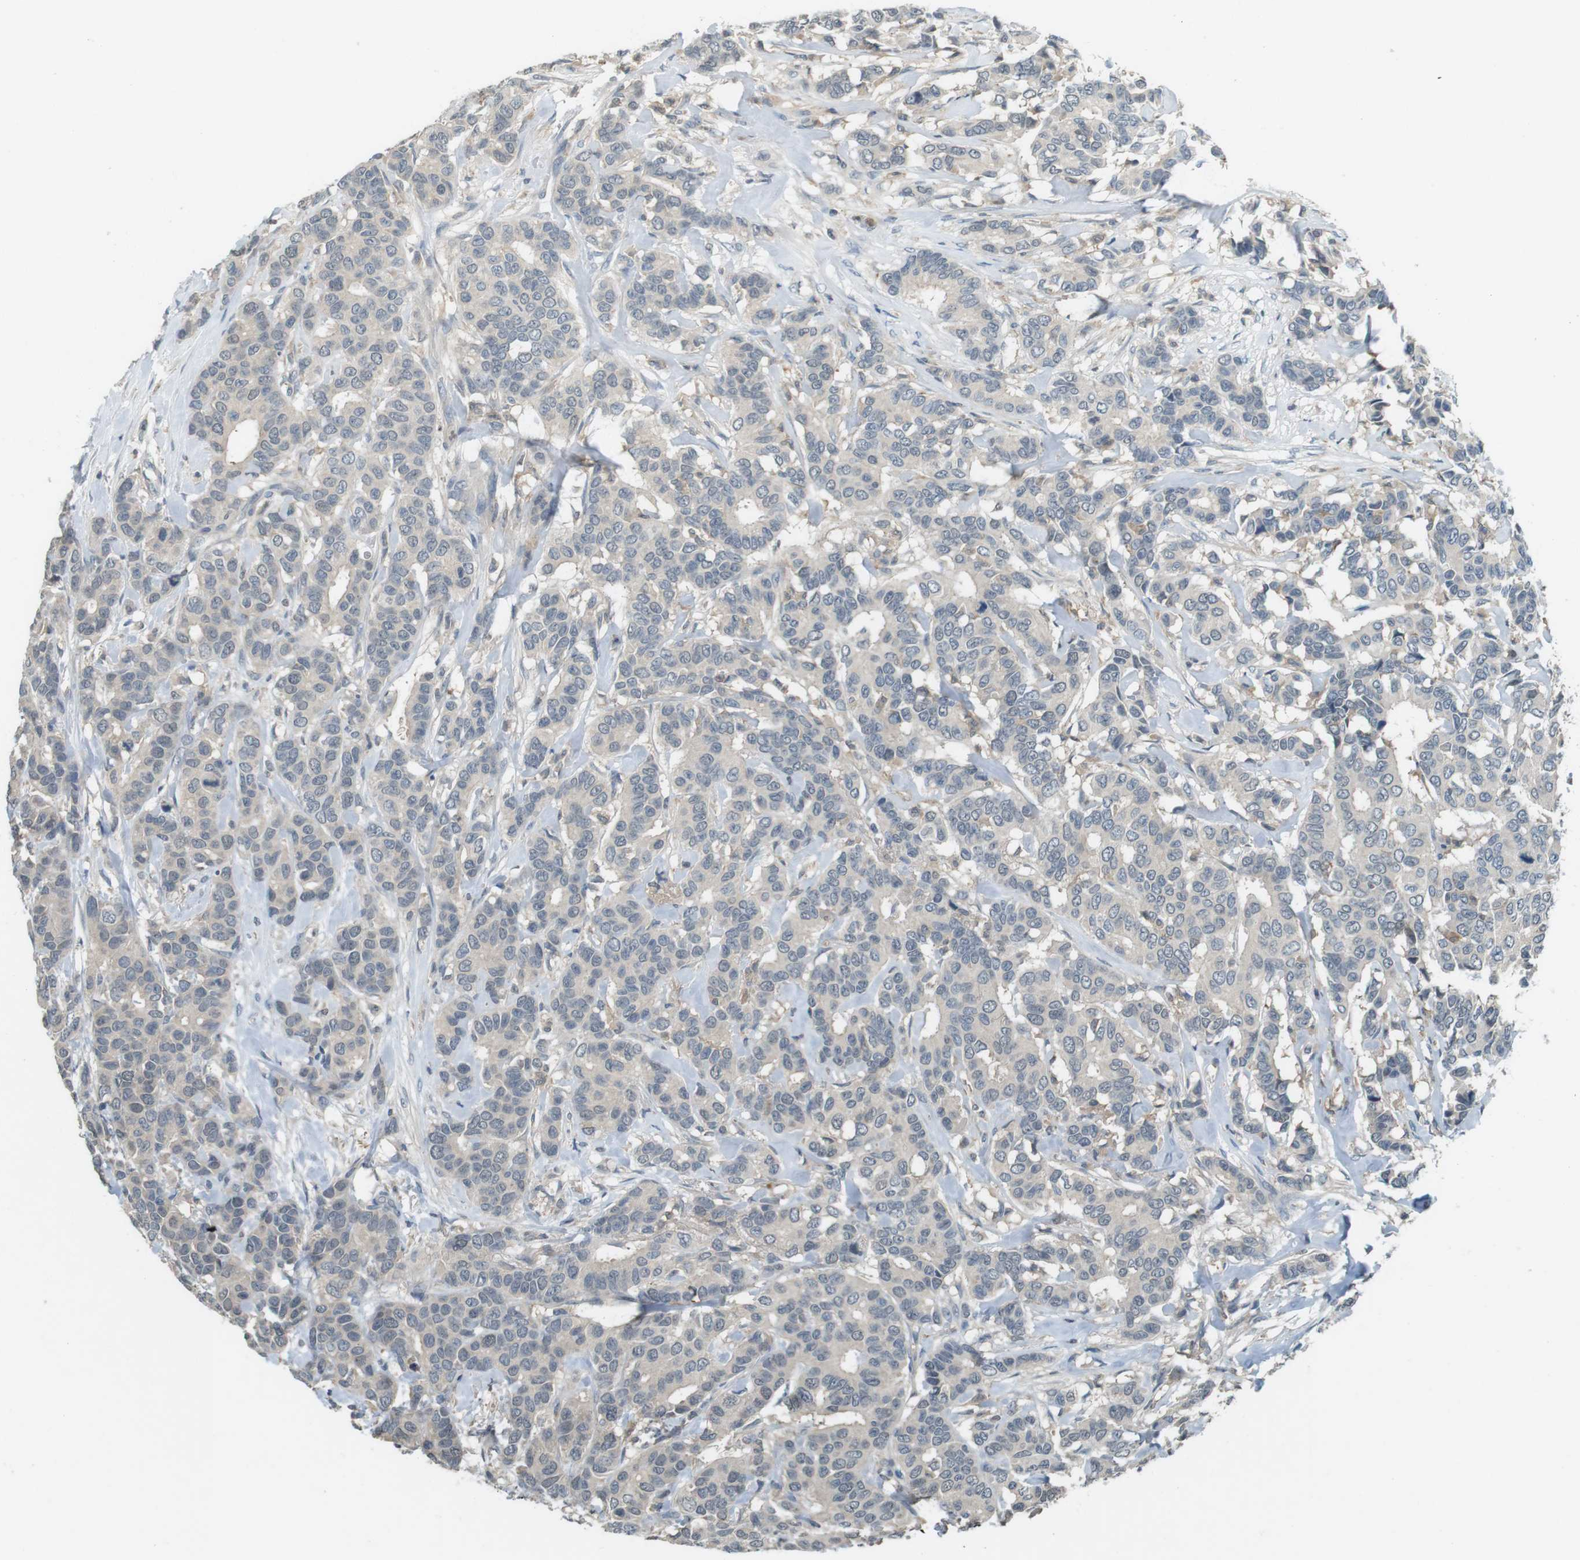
{"staining": {"intensity": "weak", "quantity": "<25%", "location": "cytoplasmic/membranous"}, "tissue": "breast cancer", "cell_type": "Tumor cells", "image_type": "cancer", "snomed": [{"axis": "morphology", "description": "Duct carcinoma"}, {"axis": "topography", "description": "Breast"}], "caption": "The image shows no significant staining in tumor cells of breast cancer (intraductal carcinoma).", "gene": "CDK14", "patient": {"sex": "female", "age": 87}}